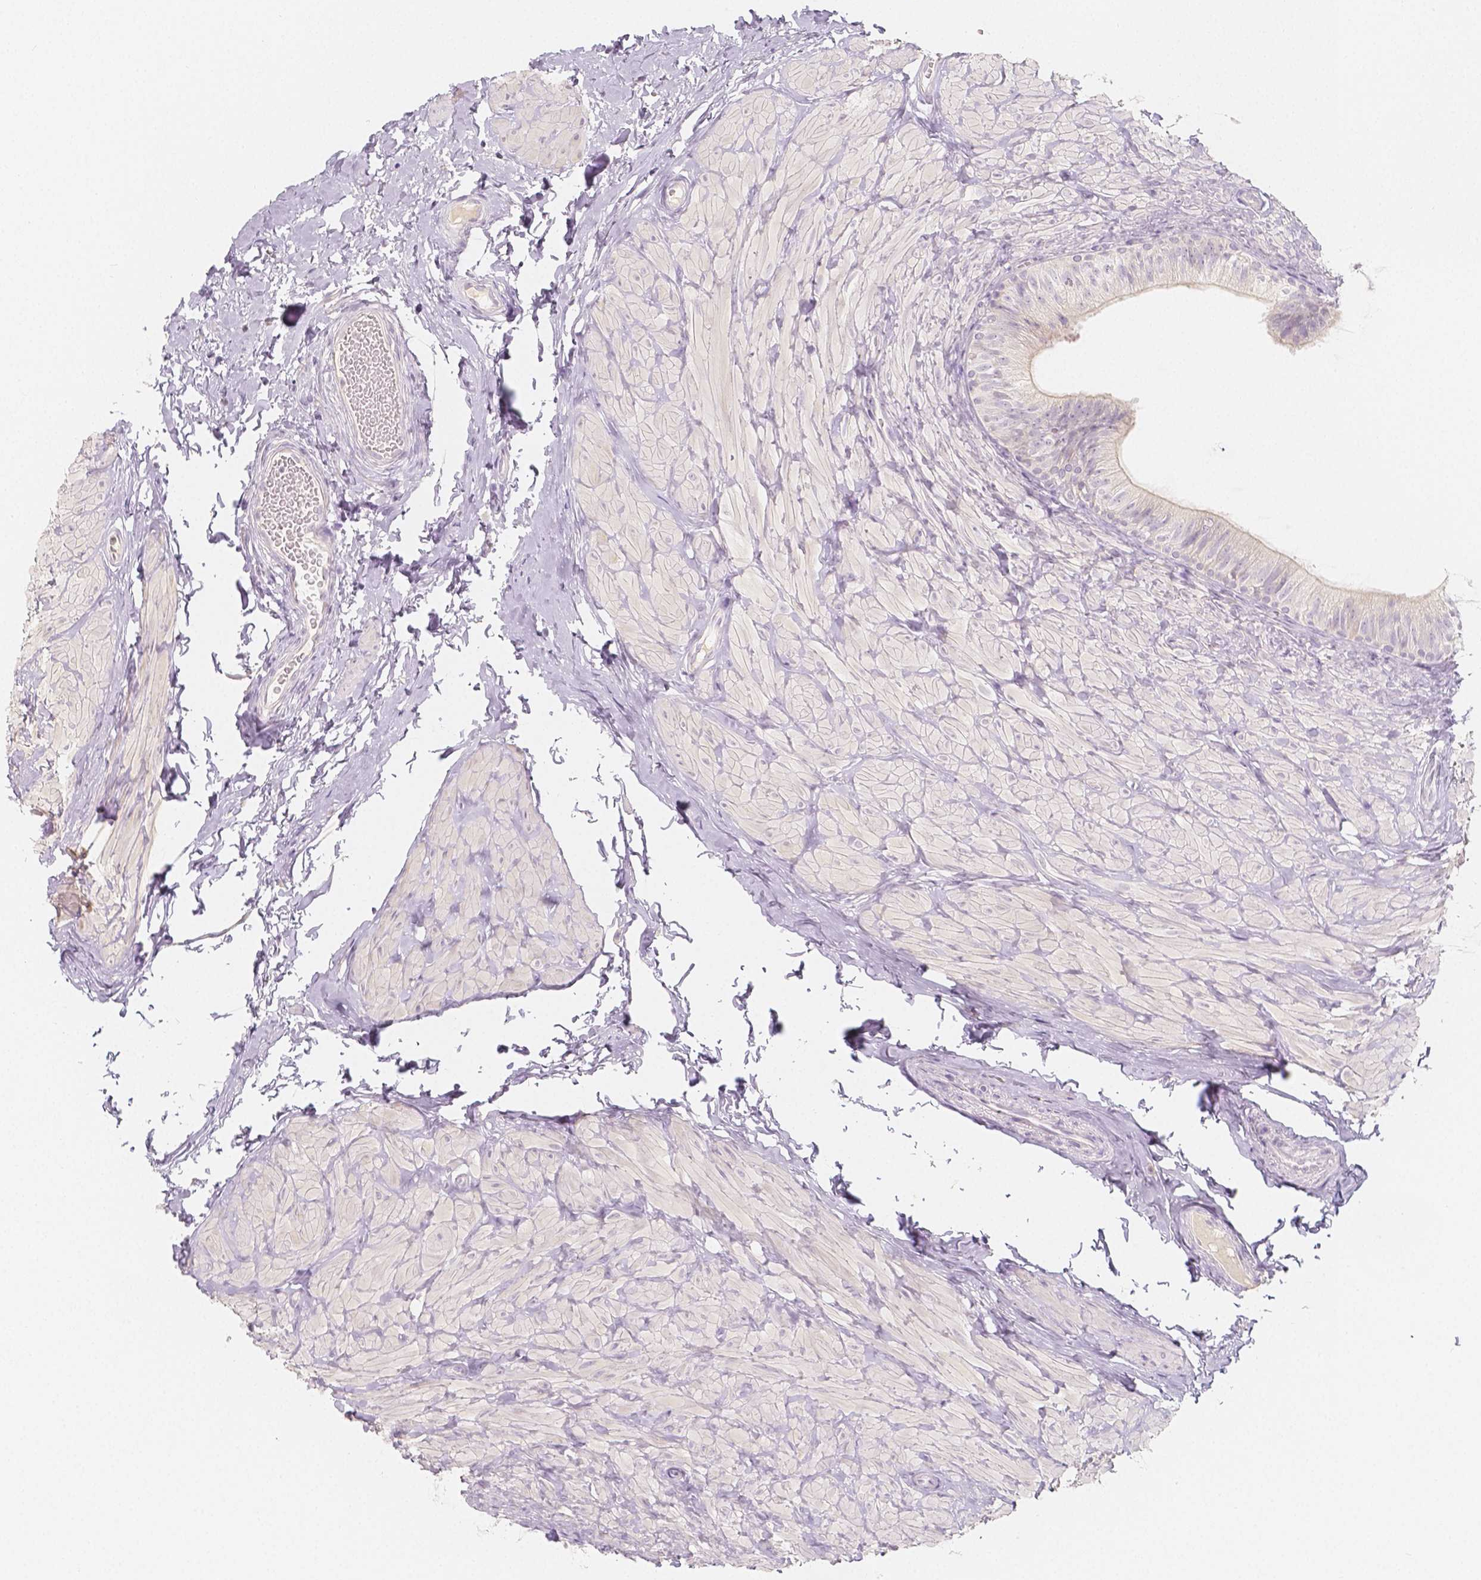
{"staining": {"intensity": "weak", "quantity": "<25%", "location": "cytoplasmic/membranous"}, "tissue": "epididymis", "cell_type": "Glandular cells", "image_type": "normal", "snomed": [{"axis": "morphology", "description": "Normal tissue, NOS"}, {"axis": "topography", "description": "Epididymis, spermatic cord, NOS"}, {"axis": "topography", "description": "Epididymis"}, {"axis": "topography", "description": "Peripheral nerve tissue"}], "caption": "Immunohistochemistry of benign human epididymis shows no positivity in glandular cells.", "gene": "BATF", "patient": {"sex": "male", "age": 29}}